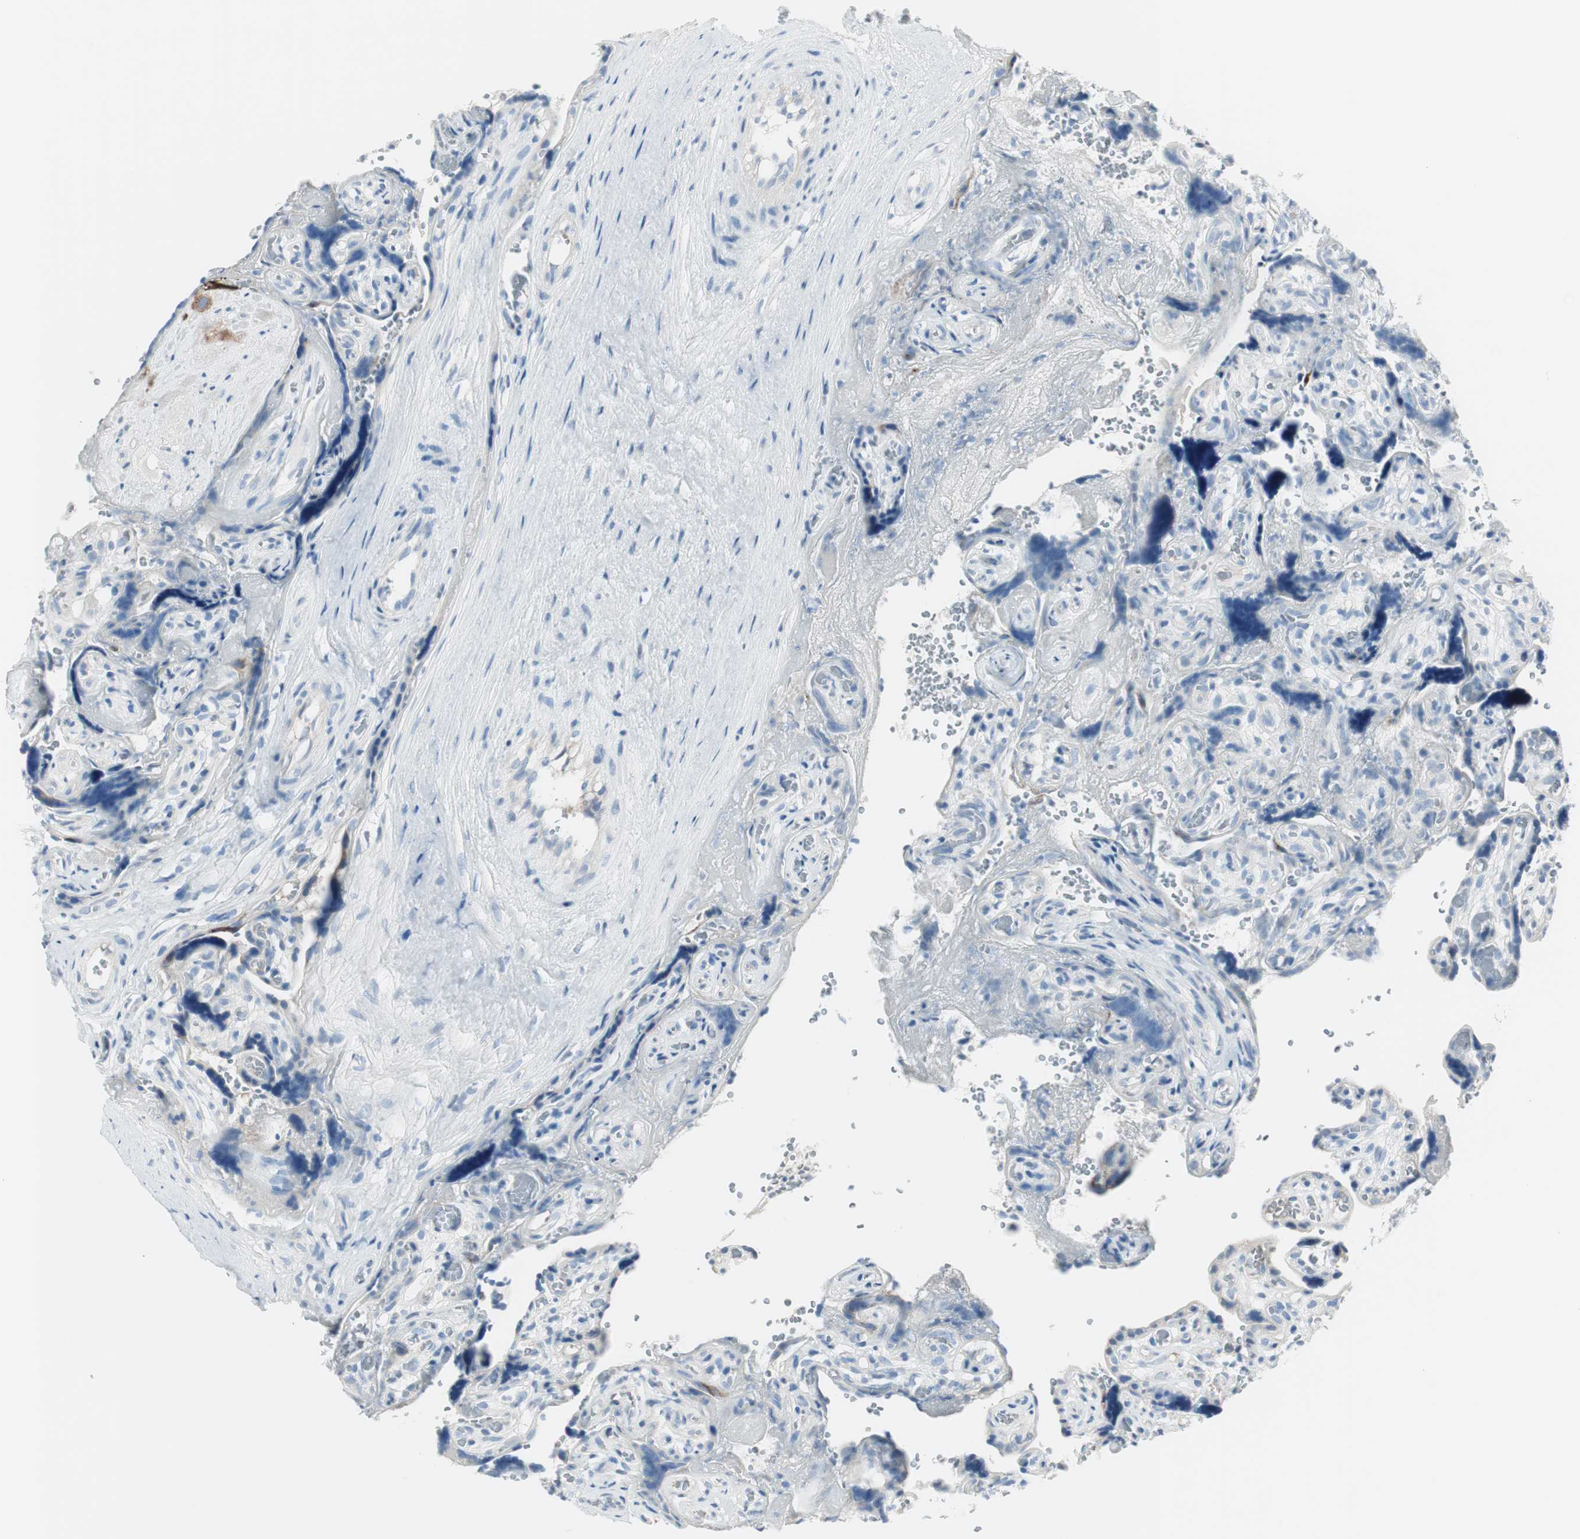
{"staining": {"intensity": "strong", "quantity": "<25%", "location": "cytoplasmic/membranous"}, "tissue": "placenta", "cell_type": "Trophoblastic cells", "image_type": "normal", "snomed": [{"axis": "morphology", "description": "Normal tissue, NOS"}, {"axis": "topography", "description": "Placenta"}], "caption": "Placenta stained with DAB (3,3'-diaminobenzidine) IHC exhibits medium levels of strong cytoplasmic/membranous positivity in about <25% of trophoblastic cells.", "gene": "DLG4", "patient": {"sex": "female", "age": 30}}